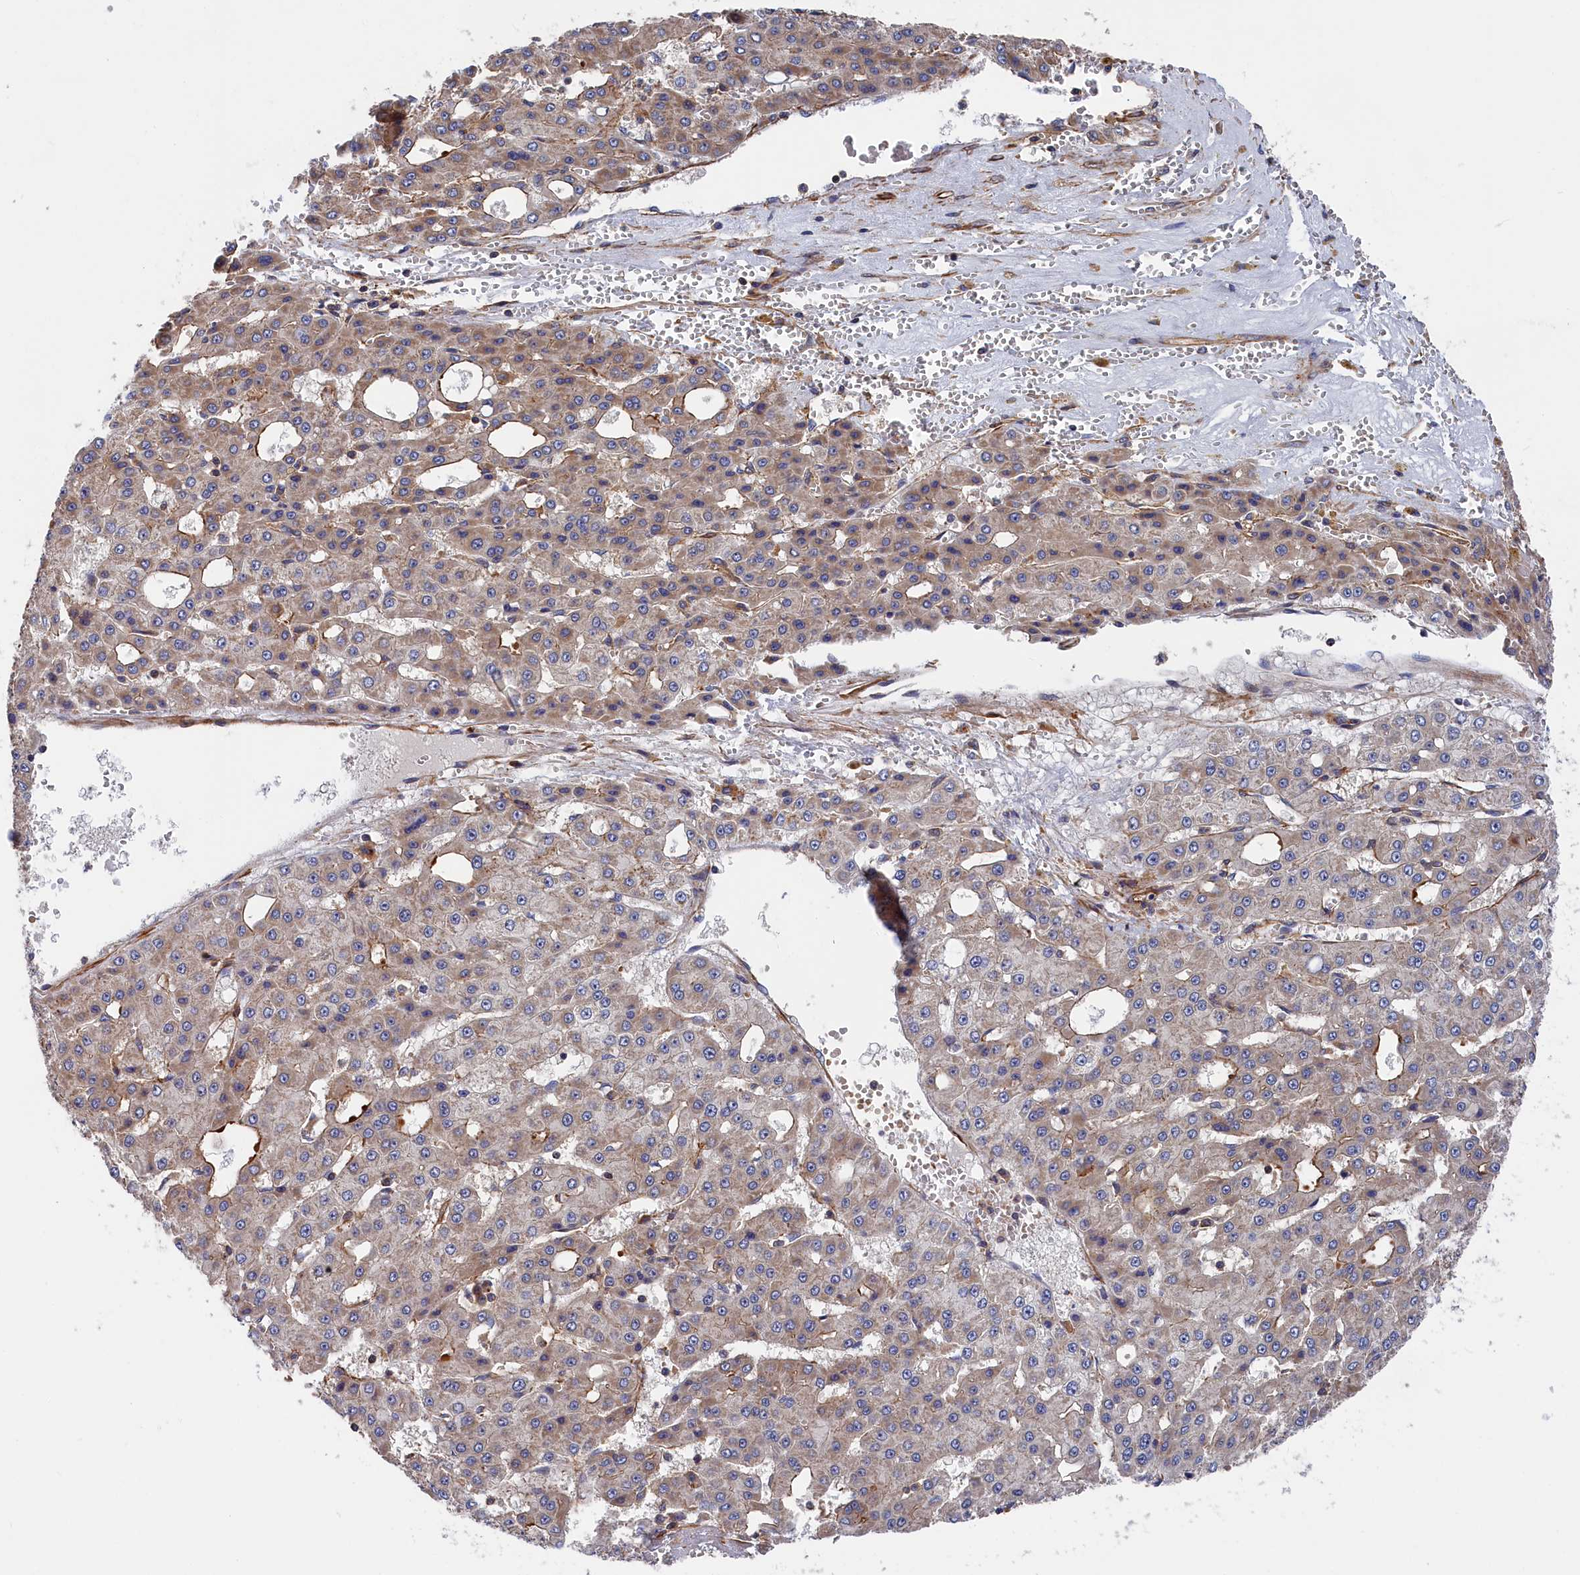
{"staining": {"intensity": "moderate", "quantity": "<25%", "location": "cytoplasmic/membranous"}, "tissue": "liver cancer", "cell_type": "Tumor cells", "image_type": "cancer", "snomed": [{"axis": "morphology", "description": "Carcinoma, Hepatocellular, NOS"}, {"axis": "topography", "description": "Liver"}], "caption": "Tumor cells demonstrate moderate cytoplasmic/membranous staining in about <25% of cells in hepatocellular carcinoma (liver).", "gene": "LDHD", "patient": {"sex": "male", "age": 47}}